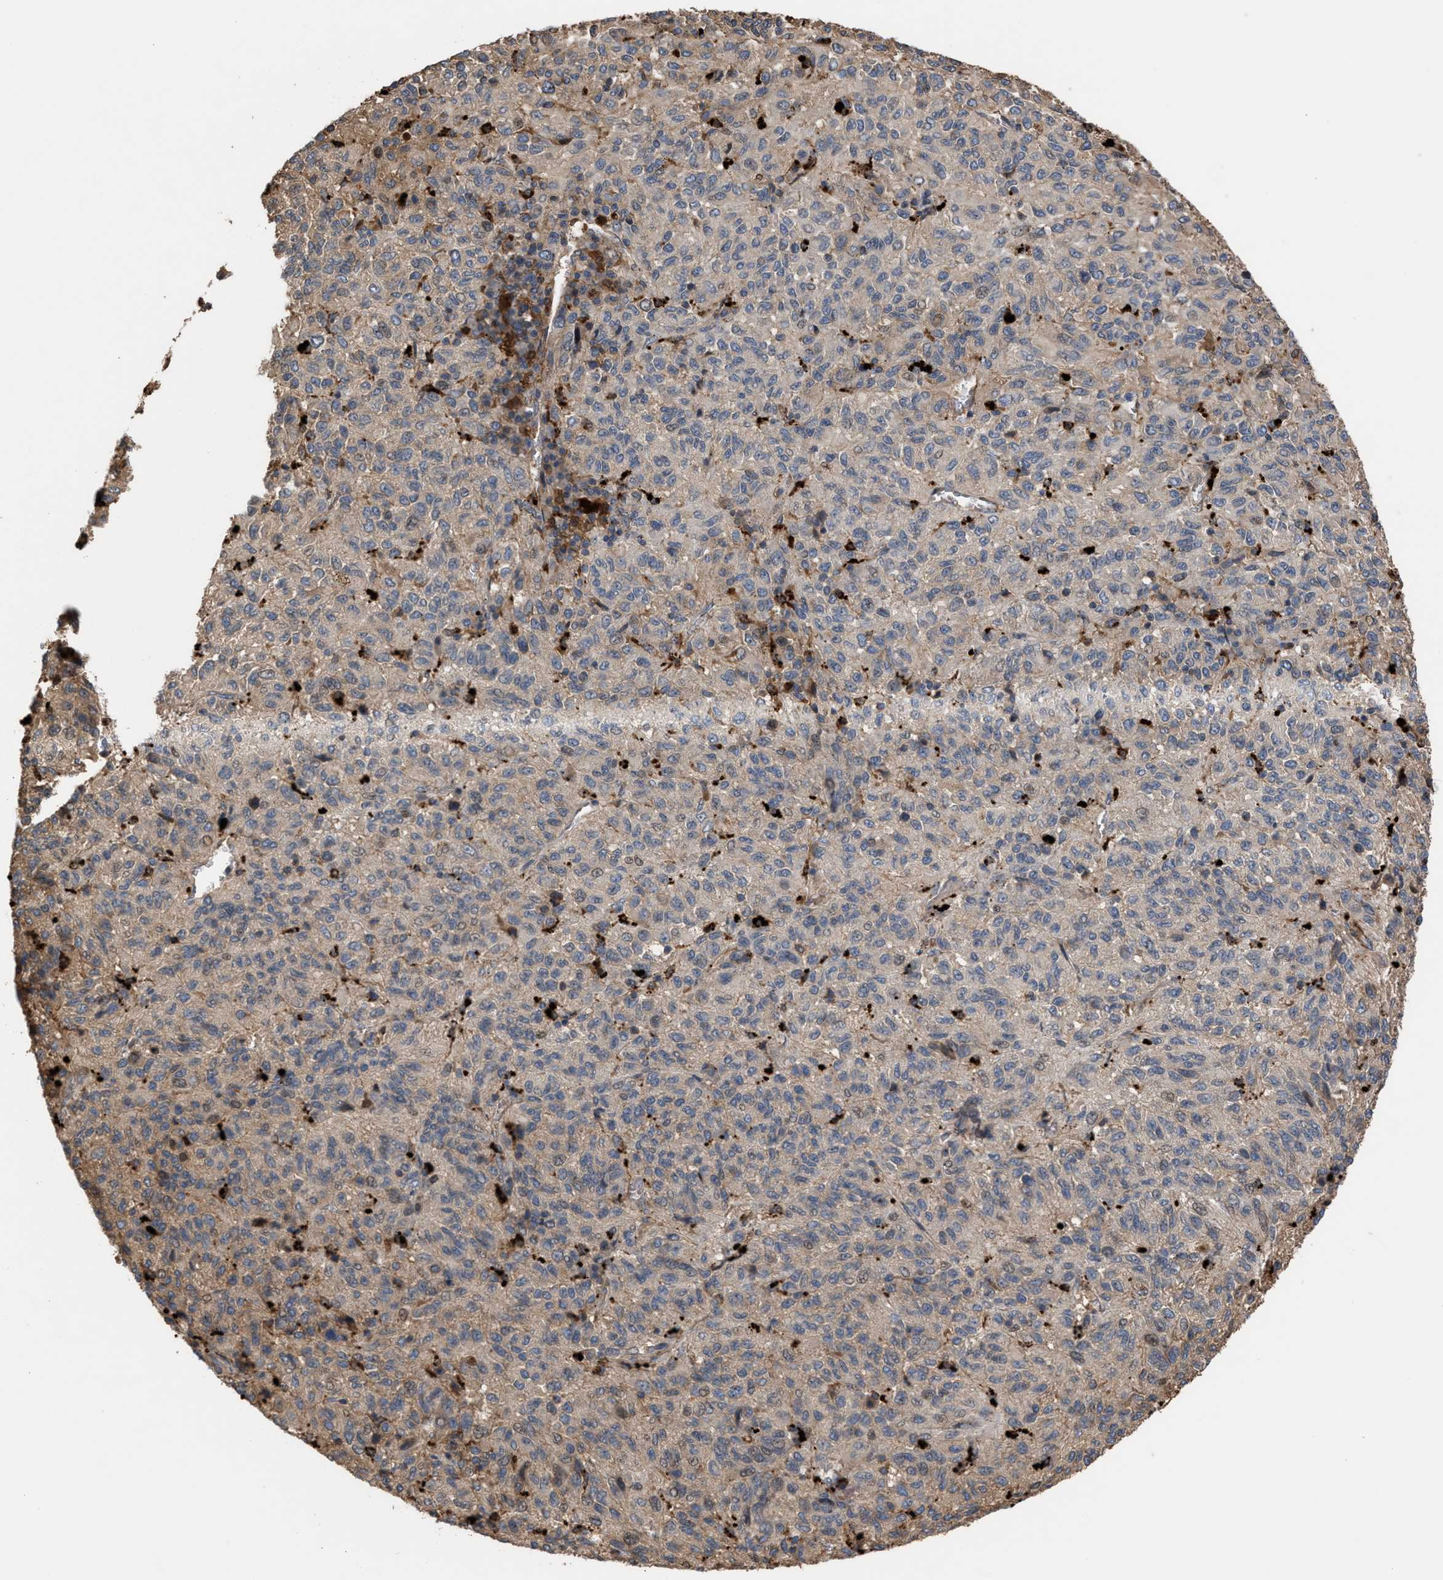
{"staining": {"intensity": "weak", "quantity": "<25%", "location": "cytoplasmic/membranous"}, "tissue": "melanoma", "cell_type": "Tumor cells", "image_type": "cancer", "snomed": [{"axis": "morphology", "description": "Malignant melanoma, Metastatic site"}, {"axis": "topography", "description": "Lung"}], "caption": "Immunohistochemistry (IHC) image of neoplastic tissue: human melanoma stained with DAB (3,3'-diaminobenzidine) shows no significant protein expression in tumor cells.", "gene": "ELMO3", "patient": {"sex": "male", "age": 64}}